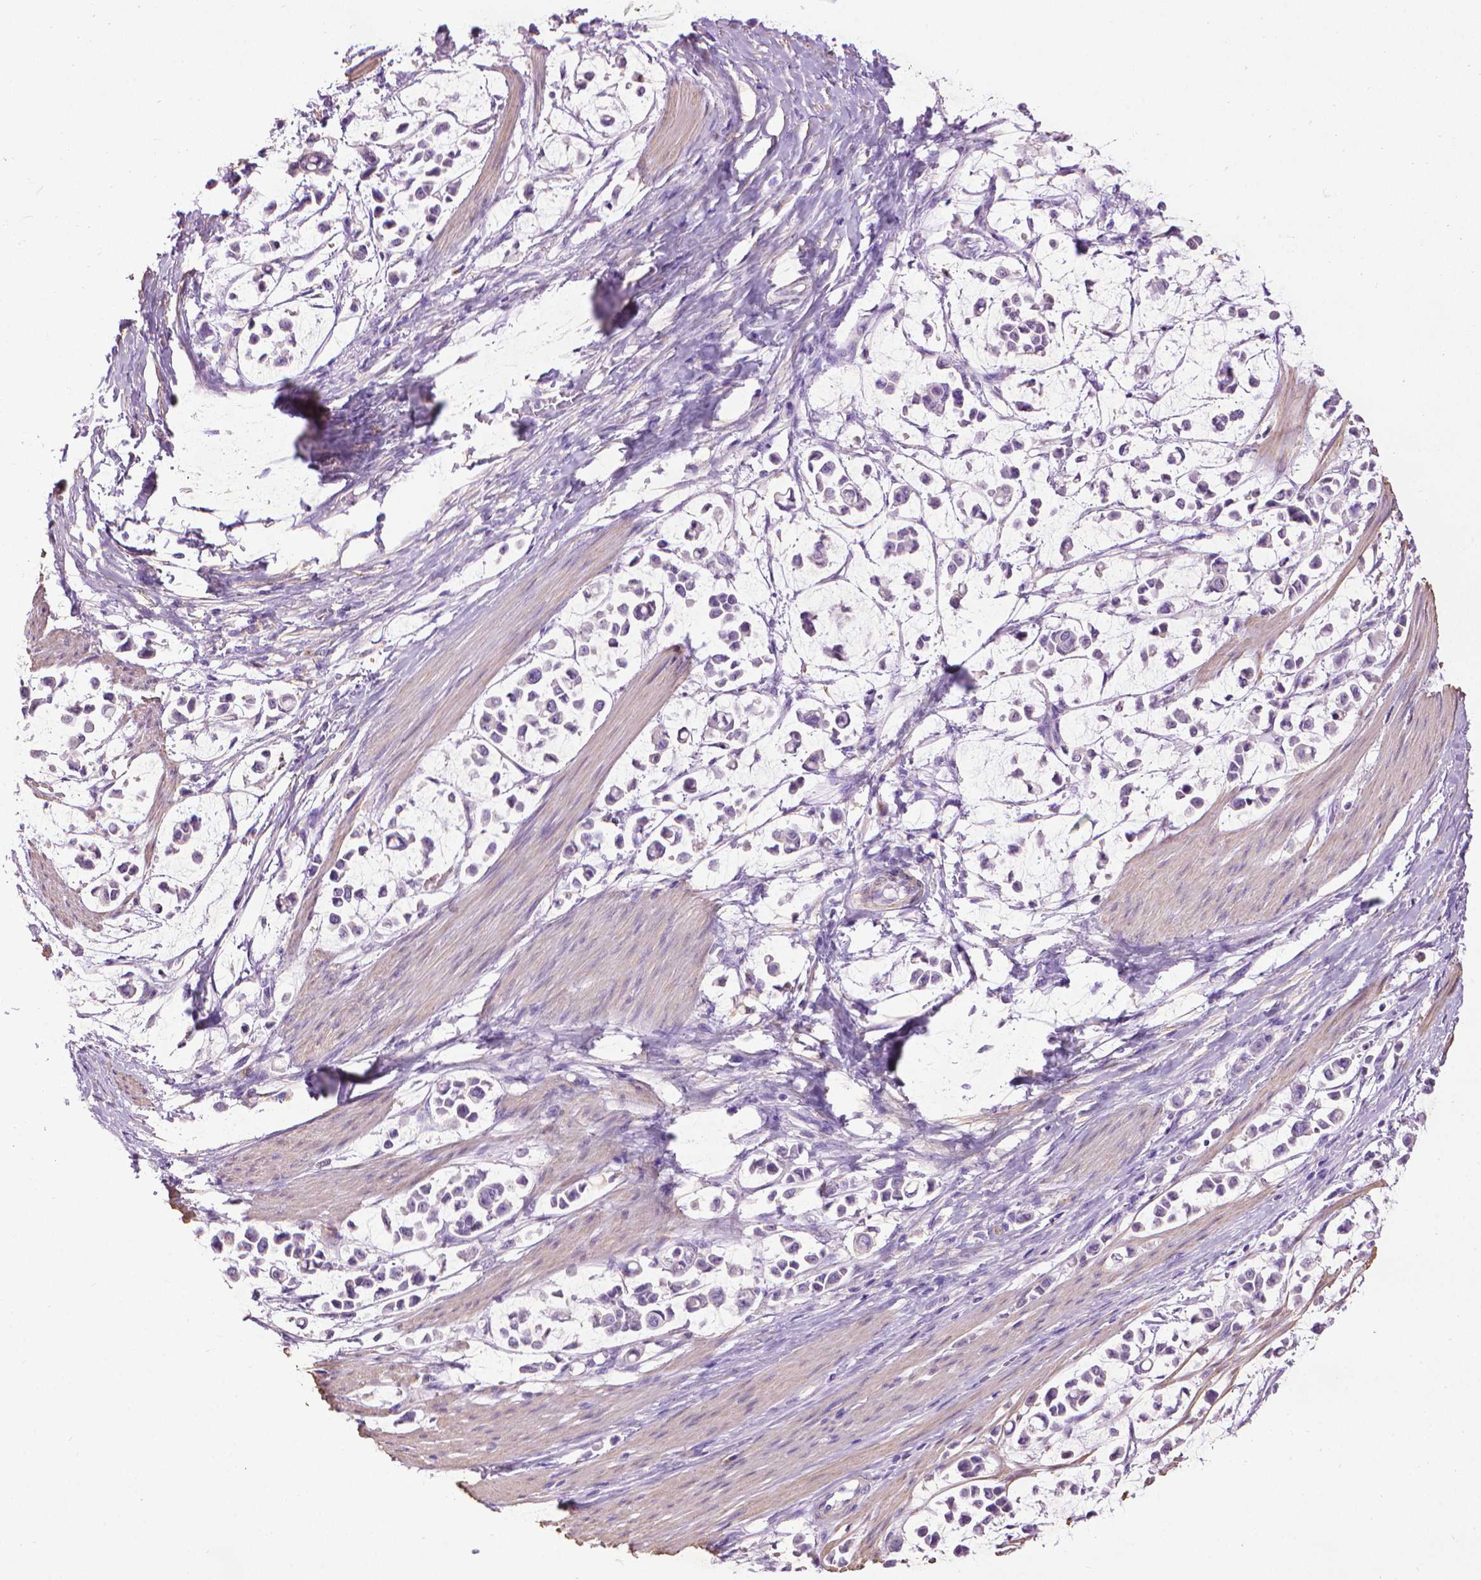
{"staining": {"intensity": "negative", "quantity": "none", "location": "none"}, "tissue": "stomach cancer", "cell_type": "Tumor cells", "image_type": "cancer", "snomed": [{"axis": "morphology", "description": "Adenocarcinoma, NOS"}, {"axis": "topography", "description": "Stomach"}], "caption": "An IHC micrograph of adenocarcinoma (stomach) is shown. There is no staining in tumor cells of adenocarcinoma (stomach). (DAB immunohistochemistry, high magnification).", "gene": "AQP10", "patient": {"sex": "male", "age": 82}}